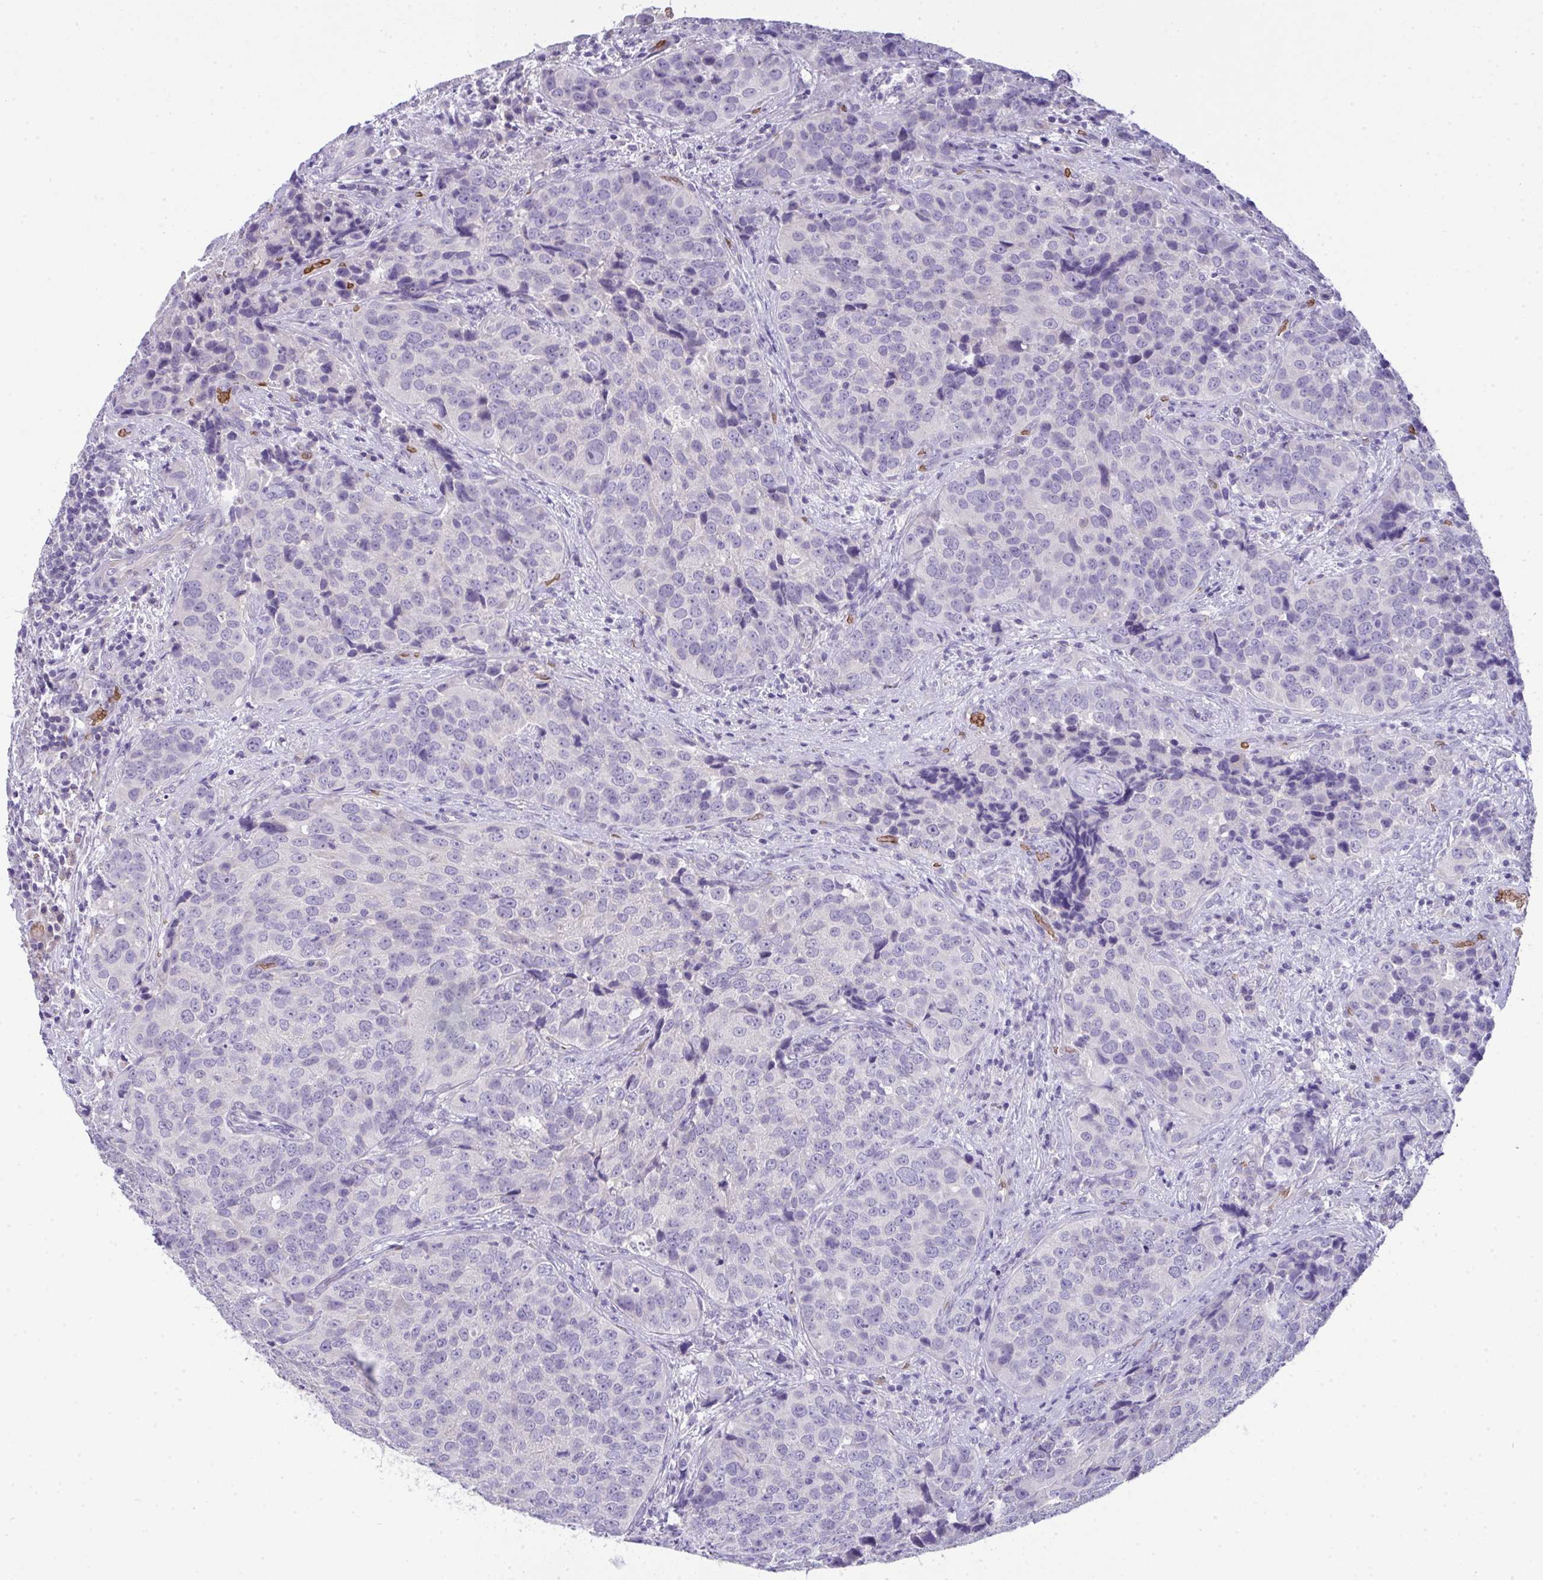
{"staining": {"intensity": "negative", "quantity": "none", "location": "none"}, "tissue": "urothelial cancer", "cell_type": "Tumor cells", "image_type": "cancer", "snomed": [{"axis": "morphology", "description": "Urothelial carcinoma, NOS"}, {"axis": "topography", "description": "Urinary bladder"}], "caption": "Immunohistochemistry (IHC) of human urothelial cancer shows no positivity in tumor cells.", "gene": "SPTB", "patient": {"sex": "male", "age": 52}}